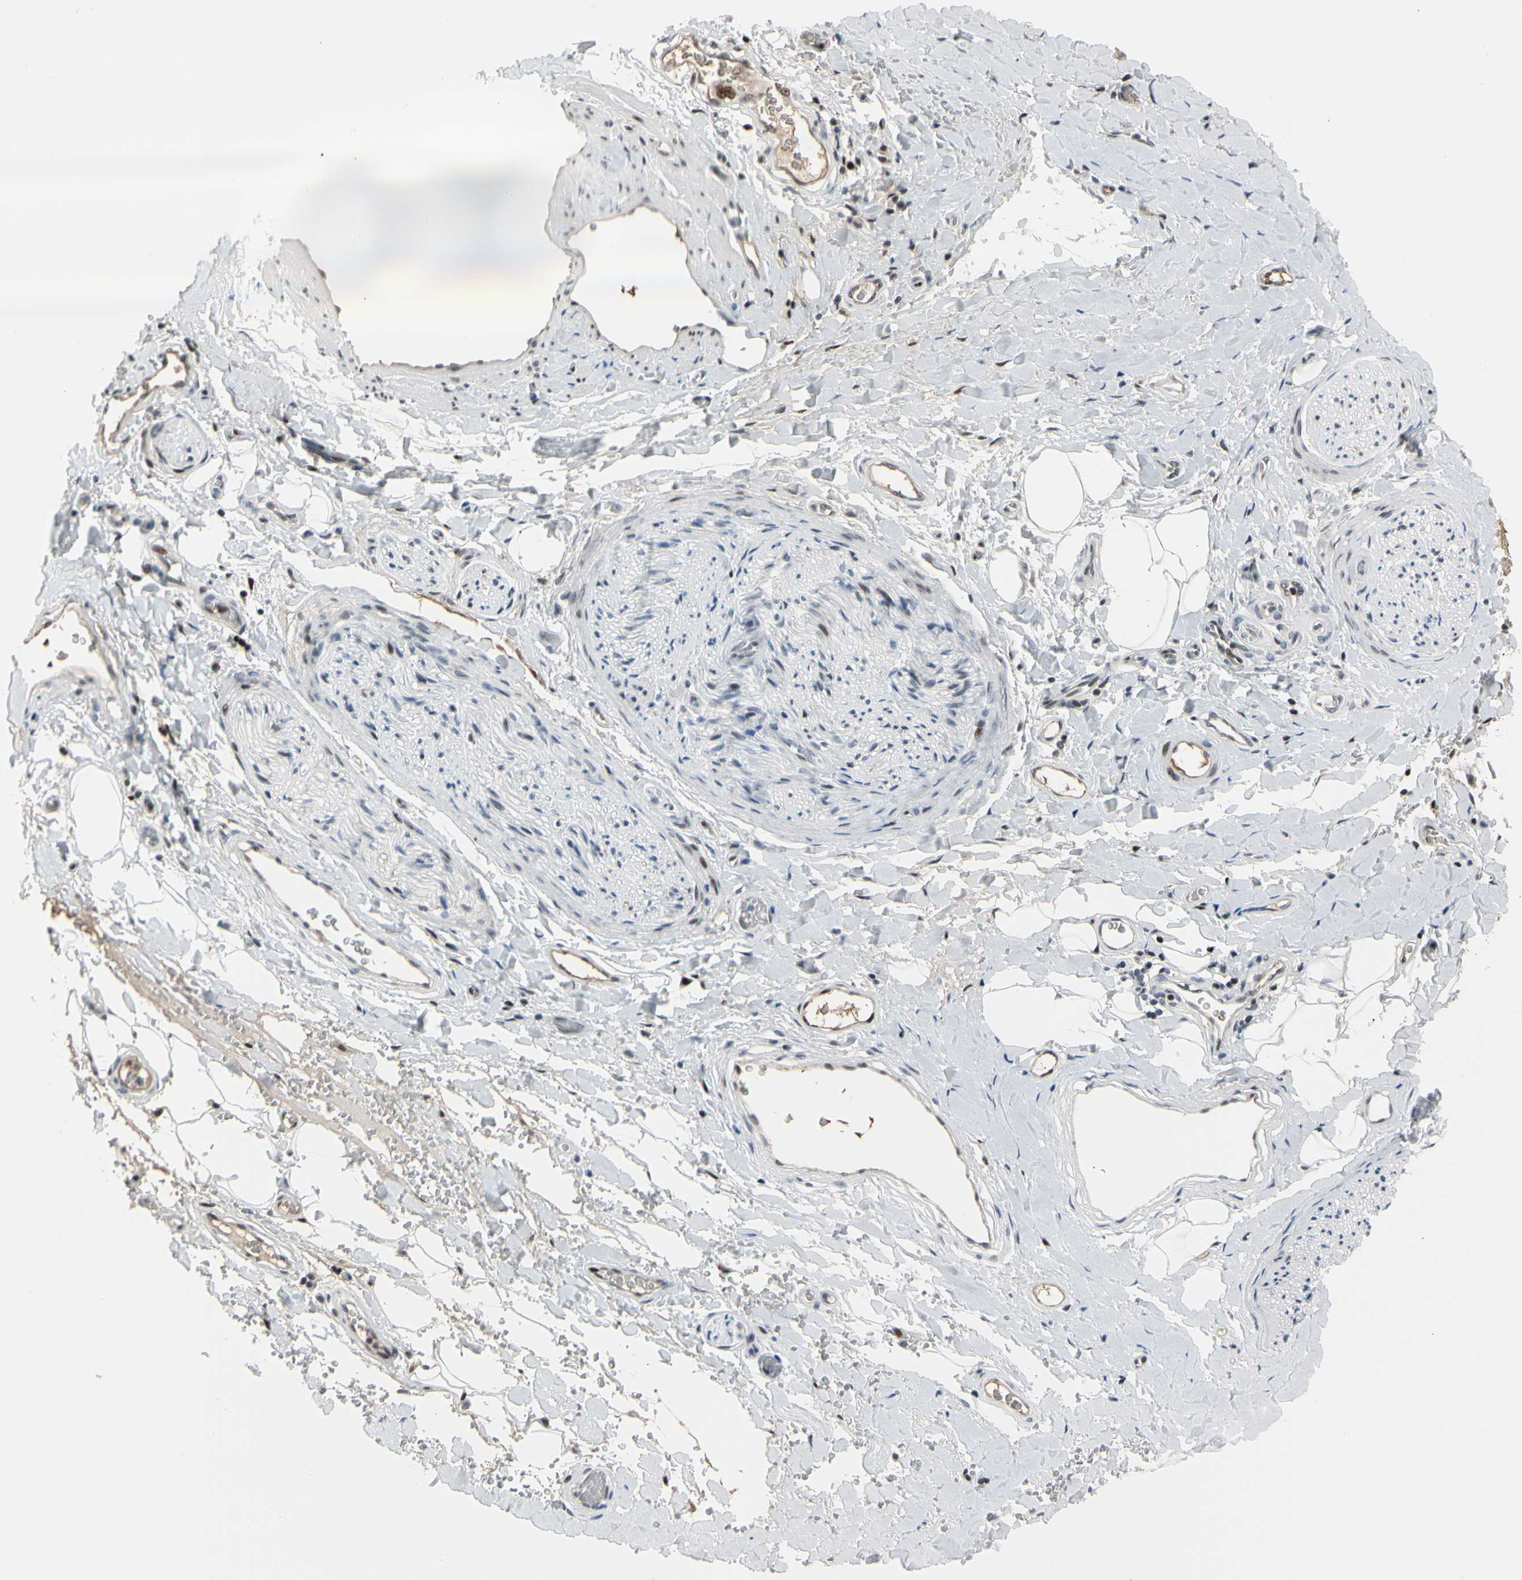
{"staining": {"intensity": "moderate", "quantity": "25%-75%", "location": "nuclear"}, "tissue": "adipose tissue", "cell_type": "Adipocytes", "image_type": "normal", "snomed": [{"axis": "morphology", "description": "Normal tissue, NOS"}, {"axis": "morphology", "description": "Carcinoma, NOS"}, {"axis": "topography", "description": "Pancreas"}, {"axis": "topography", "description": "Peripheral nerve tissue"}], "caption": "Approximately 25%-75% of adipocytes in unremarkable adipose tissue reveal moderate nuclear protein expression as visualized by brown immunohistochemical staining.", "gene": "FOXO3", "patient": {"sex": "female", "age": 29}}